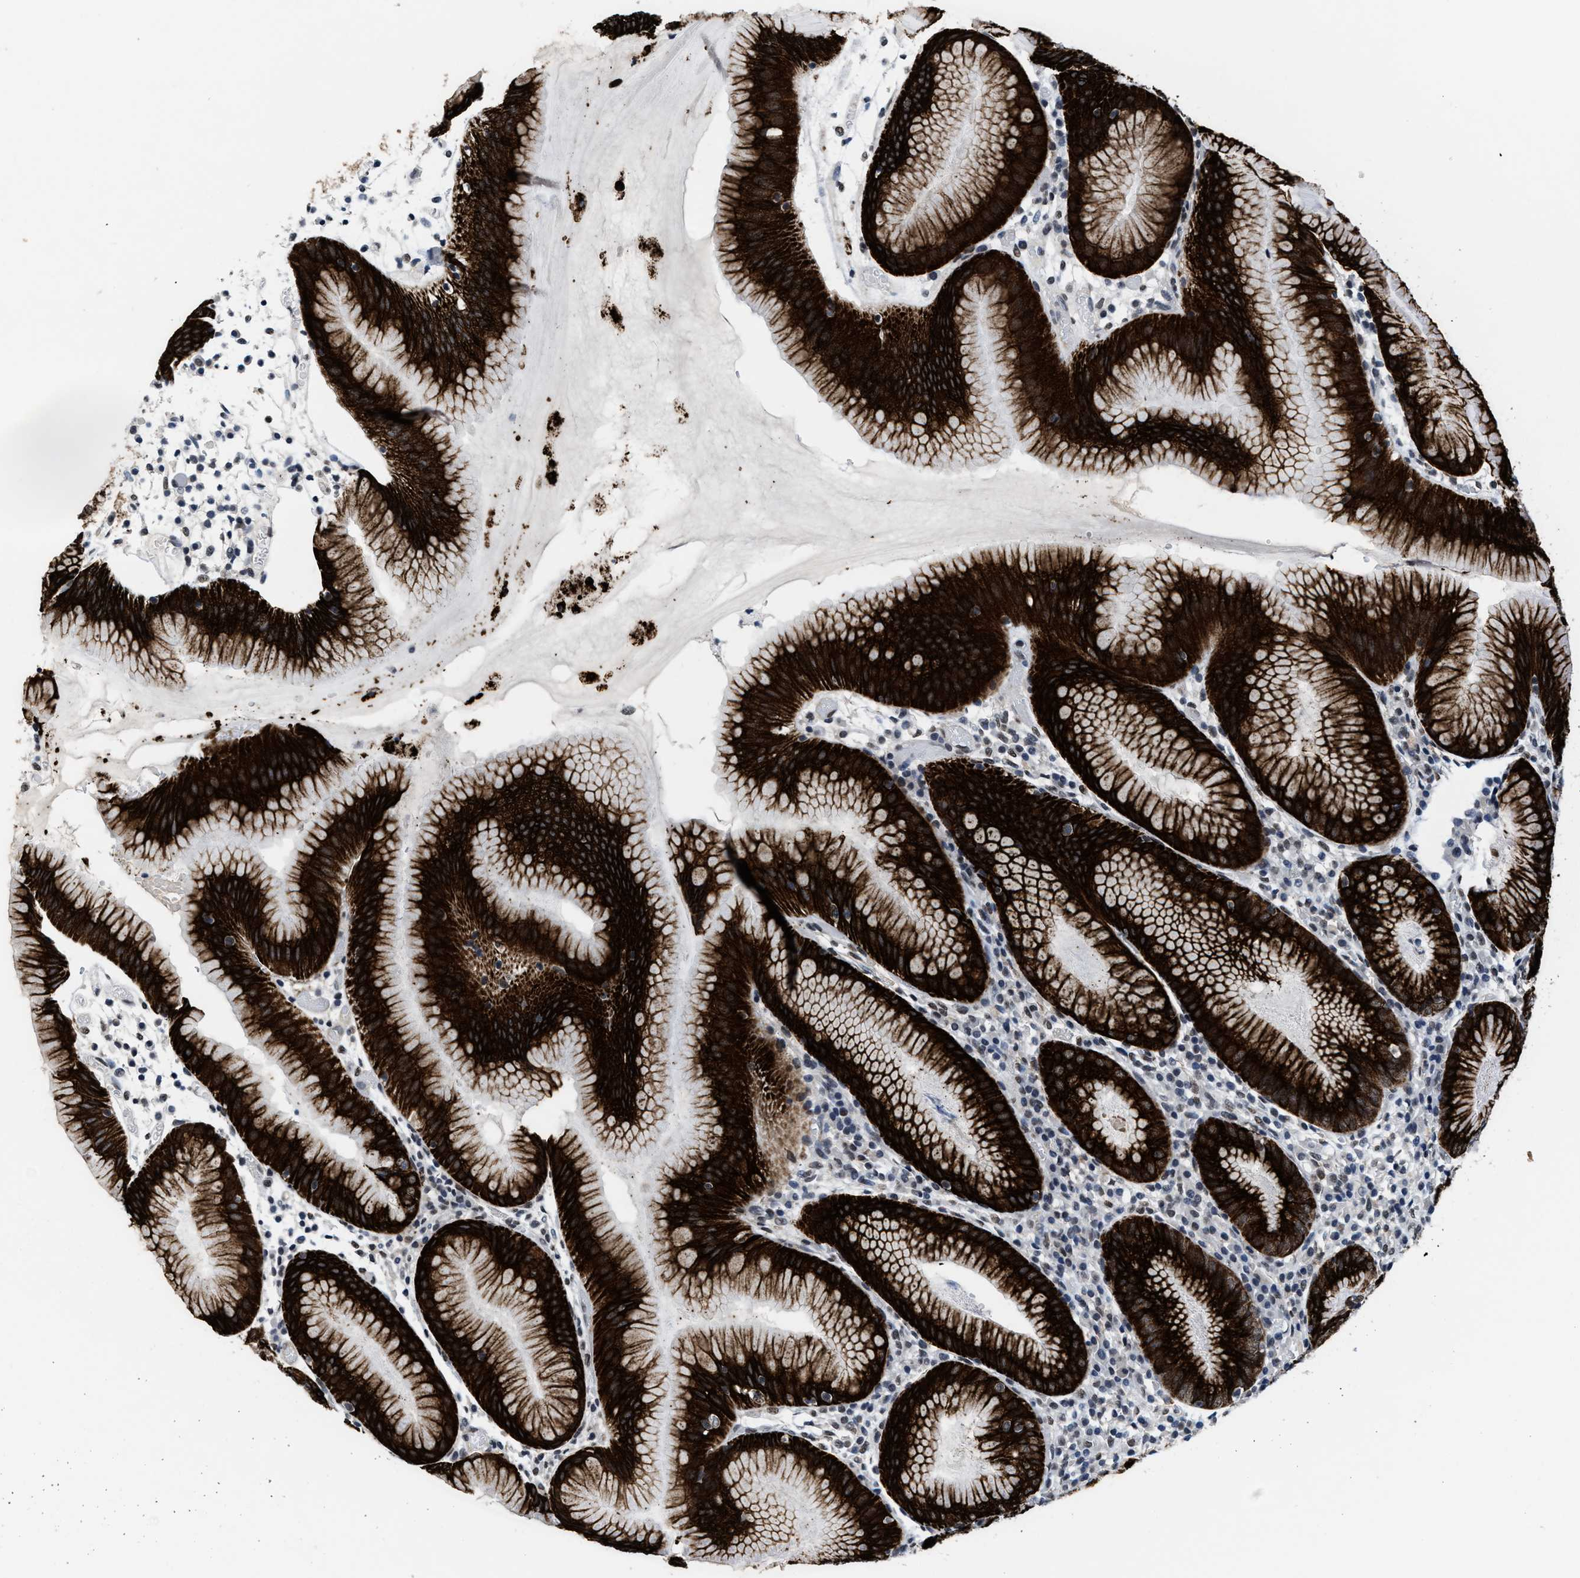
{"staining": {"intensity": "strong", "quantity": ">75%", "location": "cytoplasmic/membranous,nuclear"}, "tissue": "stomach", "cell_type": "Glandular cells", "image_type": "normal", "snomed": [{"axis": "morphology", "description": "Normal tissue, NOS"}, {"axis": "topography", "description": "Stomach"}, {"axis": "topography", "description": "Stomach, lower"}], "caption": "This image demonstrates IHC staining of unremarkable human stomach, with high strong cytoplasmic/membranous,nuclear expression in approximately >75% of glandular cells.", "gene": "SUPT16H", "patient": {"sex": "female", "age": 75}}